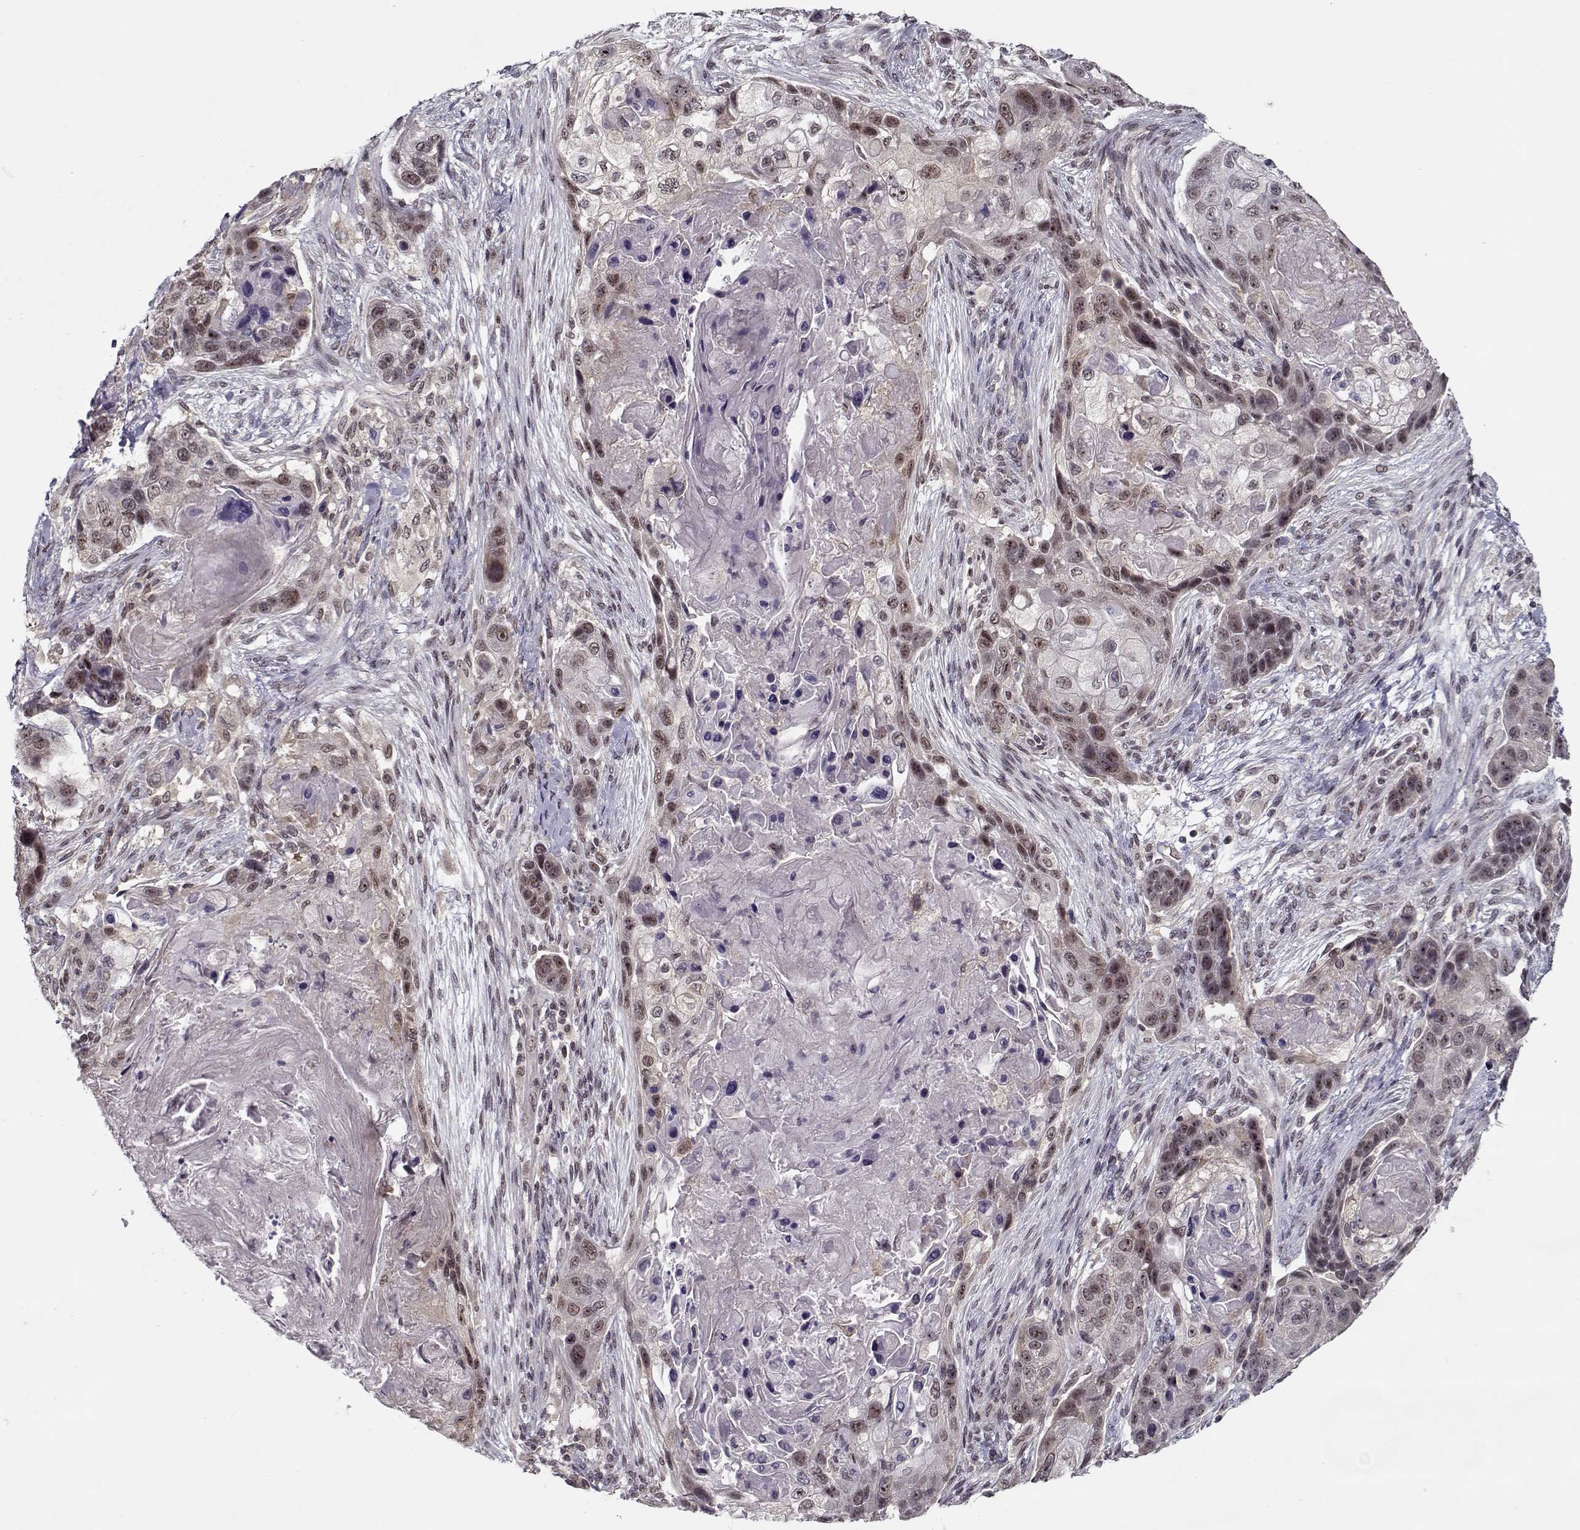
{"staining": {"intensity": "moderate", "quantity": "25%-75%", "location": "nuclear"}, "tissue": "lung cancer", "cell_type": "Tumor cells", "image_type": "cancer", "snomed": [{"axis": "morphology", "description": "Squamous cell carcinoma, NOS"}, {"axis": "topography", "description": "Lung"}], "caption": "Protein staining demonstrates moderate nuclear expression in approximately 25%-75% of tumor cells in lung squamous cell carcinoma.", "gene": "TESPA1", "patient": {"sex": "male", "age": 69}}